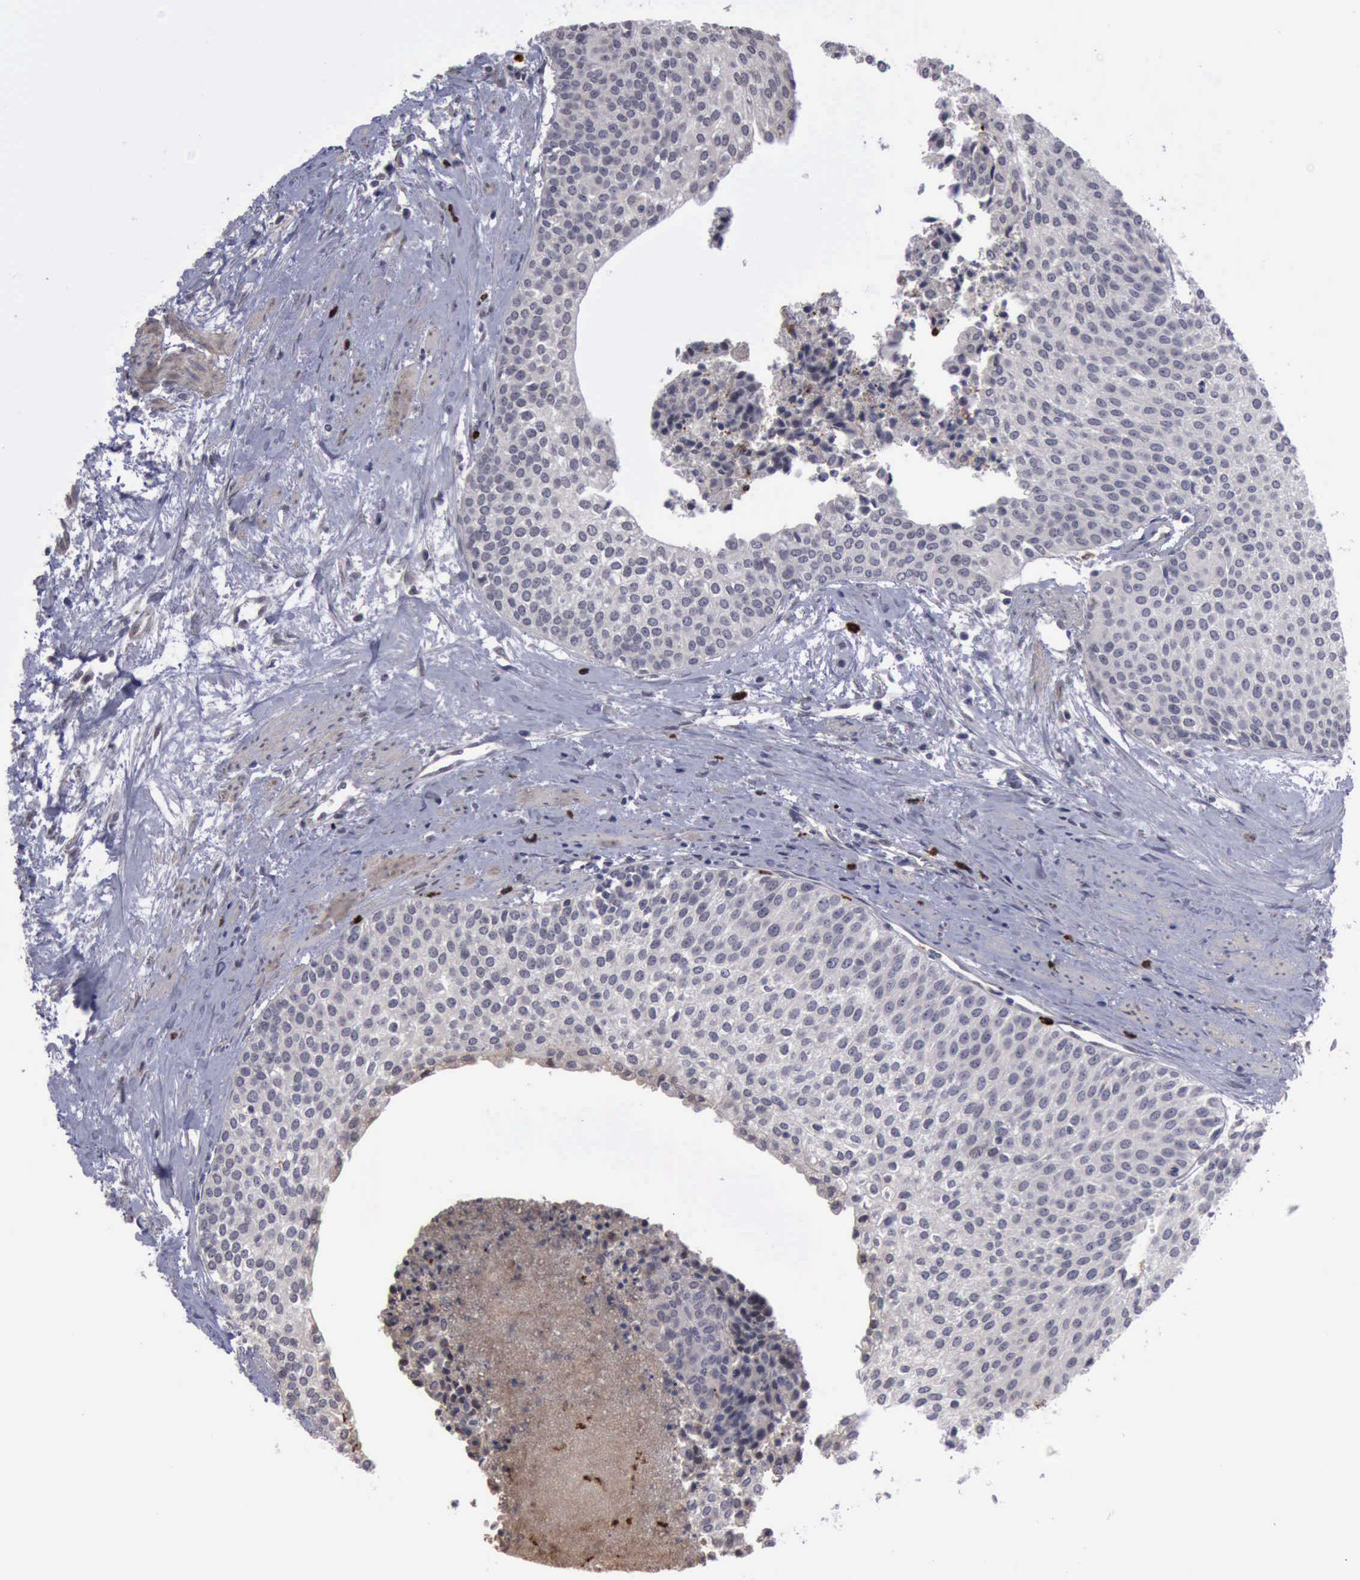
{"staining": {"intensity": "negative", "quantity": "none", "location": "none"}, "tissue": "urothelial cancer", "cell_type": "Tumor cells", "image_type": "cancer", "snomed": [{"axis": "morphology", "description": "Urothelial carcinoma, Low grade"}, {"axis": "topography", "description": "Urinary bladder"}], "caption": "Tumor cells are negative for protein expression in human low-grade urothelial carcinoma.", "gene": "MMP9", "patient": {"sex": "female", "age": 73}}